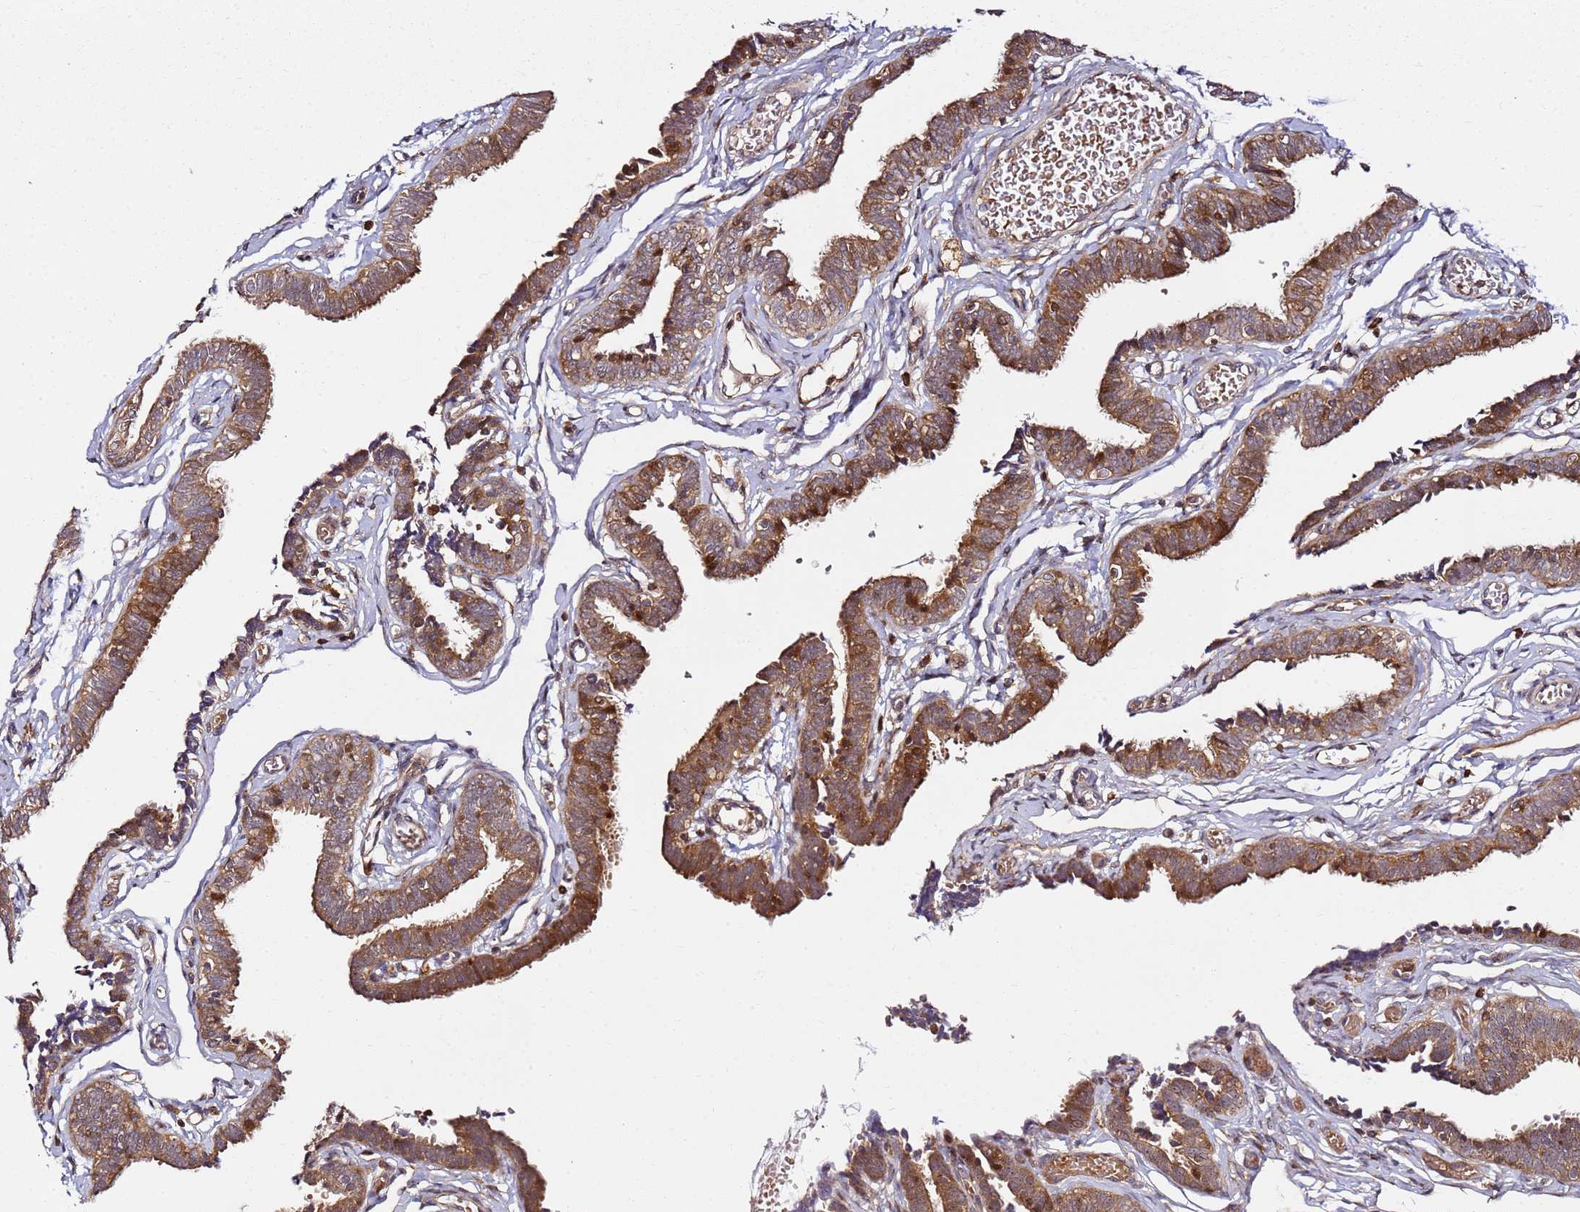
{"staining": {"intensity": "moderate", "quantity": ">75%", "location": "cytoplasmic/membranous"}, "tissue": "fallopian tube", "cell_type": "Glandular cells", "image_type": "normal", "snomed": [{"axis": "morphology", "description": "Normal tissue, NOS"}, {"axis": "topography", "description": "Fallopian tube"}, {"axis": "topography", "description": "Ovary"}], "caption": "An image of fallopian tube stained for a protein reveals moderate cytoplasmic/membranous brown staining in glandular cells.", "gene": "PRMT7", "patient": {"sex": "female", "age": 23}}